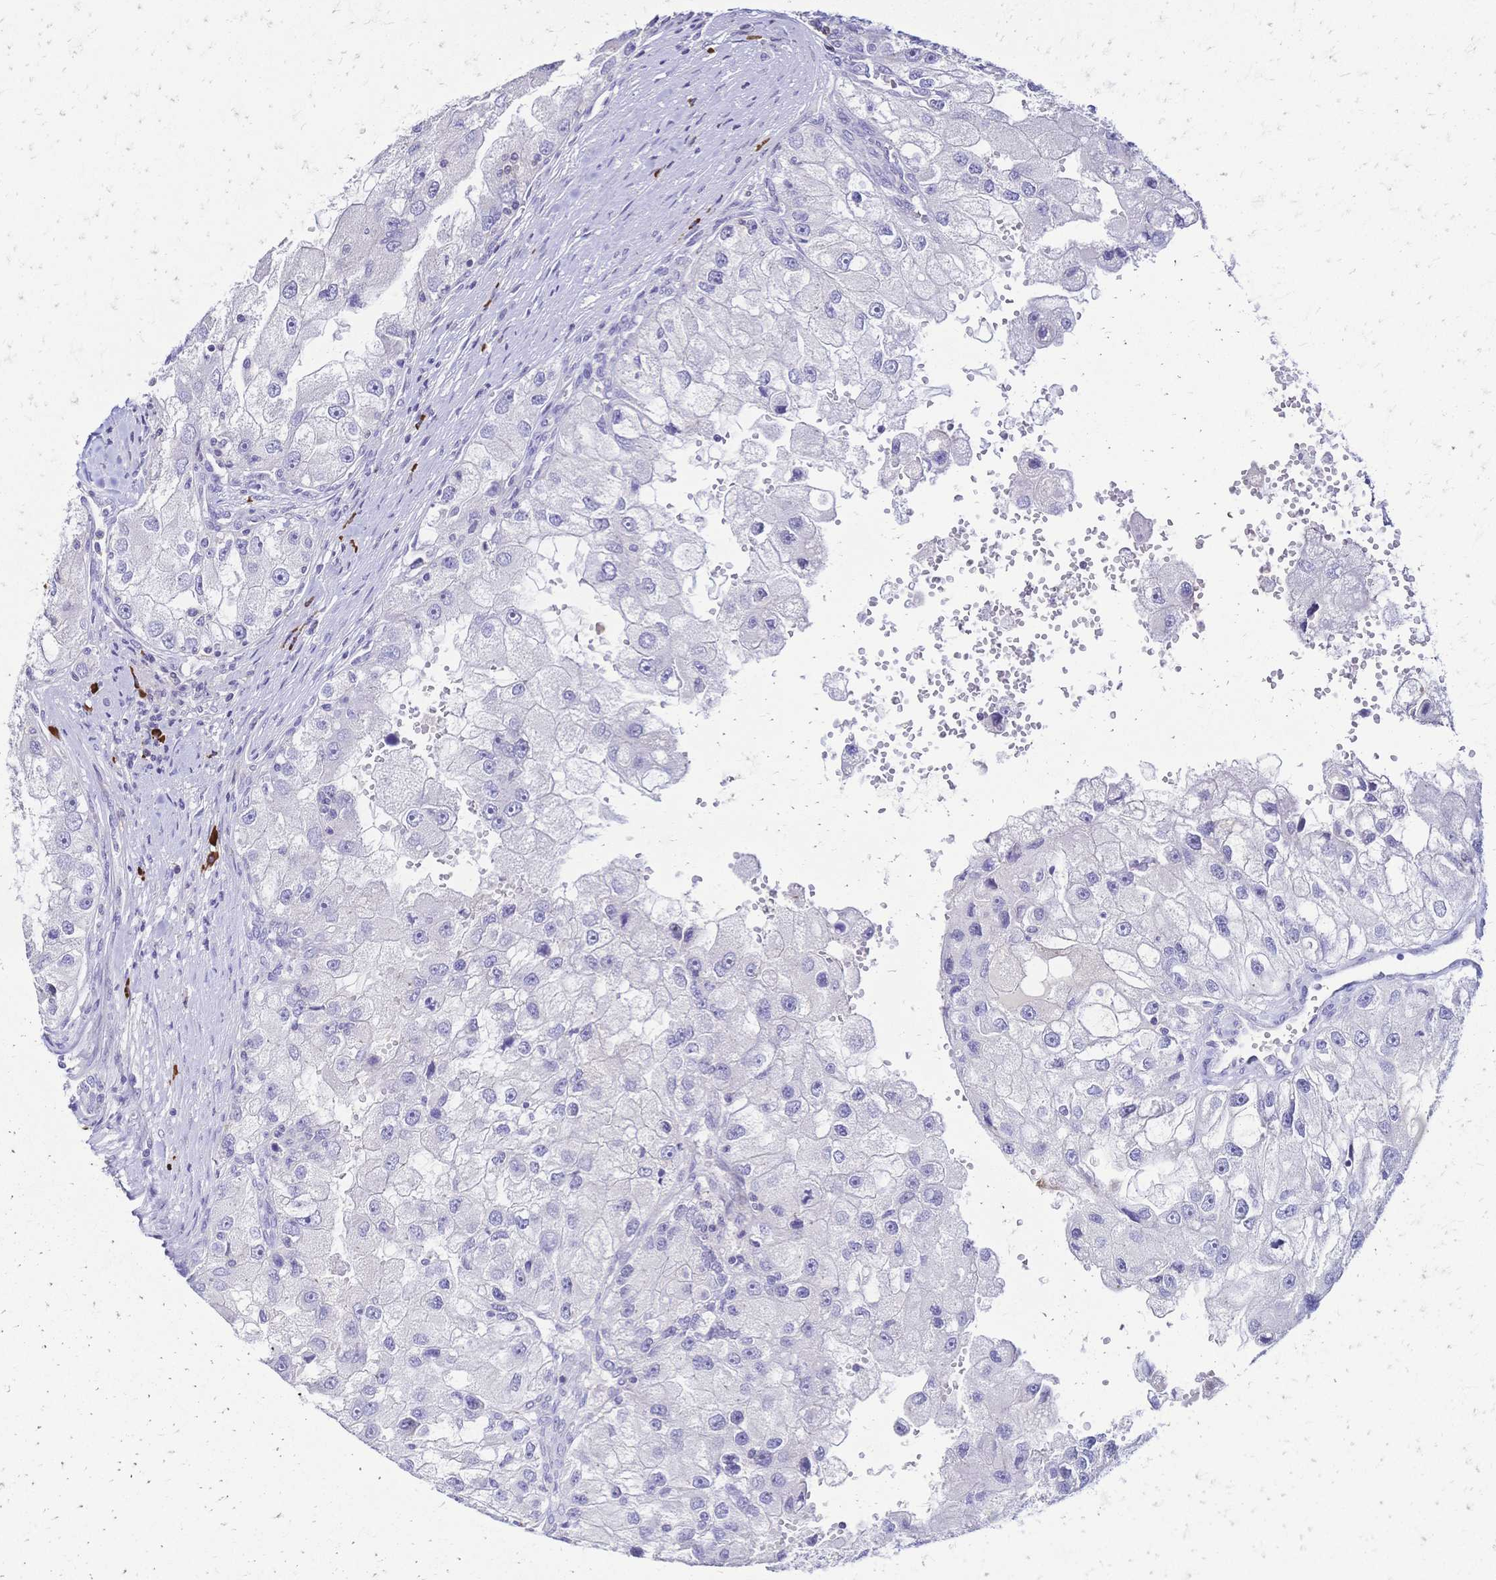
{"staining": {"intensity": "negative", "quantity": "none", "location": "none"}, "tissue": "renal cancer", "cell_type": "Tumor cells", "image_type": "cancer", "snomed": [{"axis": "morphology", "description": "Adenocarcinoma, NOS"}, {"axis": "topography", "description": "Kidney"}], "caption": "Tumor cells are negative for protein expression in human renal adenocarcinoma.", "gene": "IL2RA", "patient": {"sex": "male", "age": 63}}